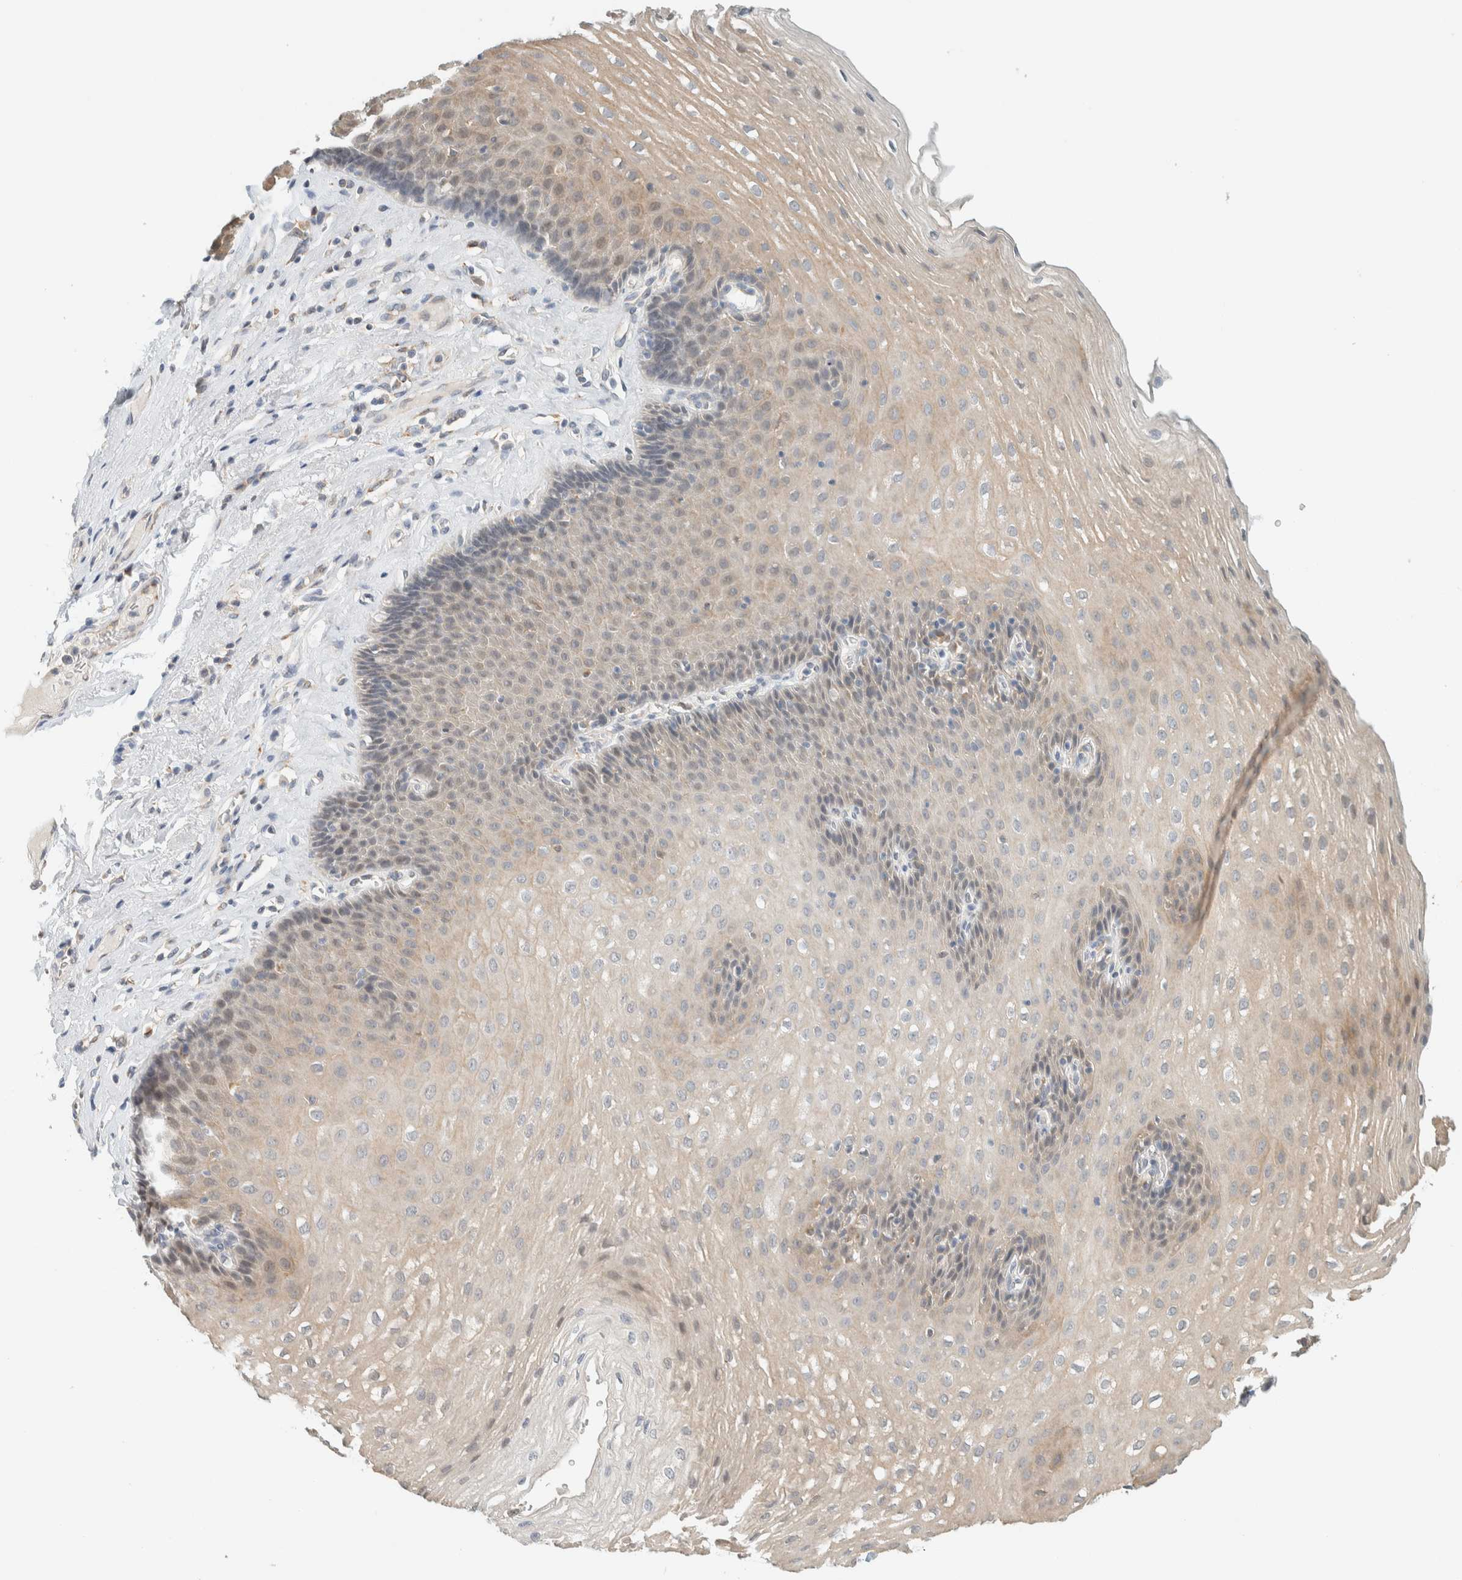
{"staining": {"intensity": "weak", "quantity": "<25%", "location": "cytoplasmic/membranous"}, "tissue": "esophagus", "cell_type": "Squamous epithelial cells", "image_type": "normal", "snomed": [{"axis": "morphology", "description": "Normal tissue, NOS"}, {"axis": "topography", "description": "Esophagus"}], "caption": "DAB immunohistochemical staining of unremarkable esophagus demonstrates no significant staining in squamous epithelial cells. (DAB (3,3'-diaminobenzidine) immunohistochemistry with hematoxylin counter stain).", "gene": "SUMF2", "patient": {"sex": "female", "age": 66}}